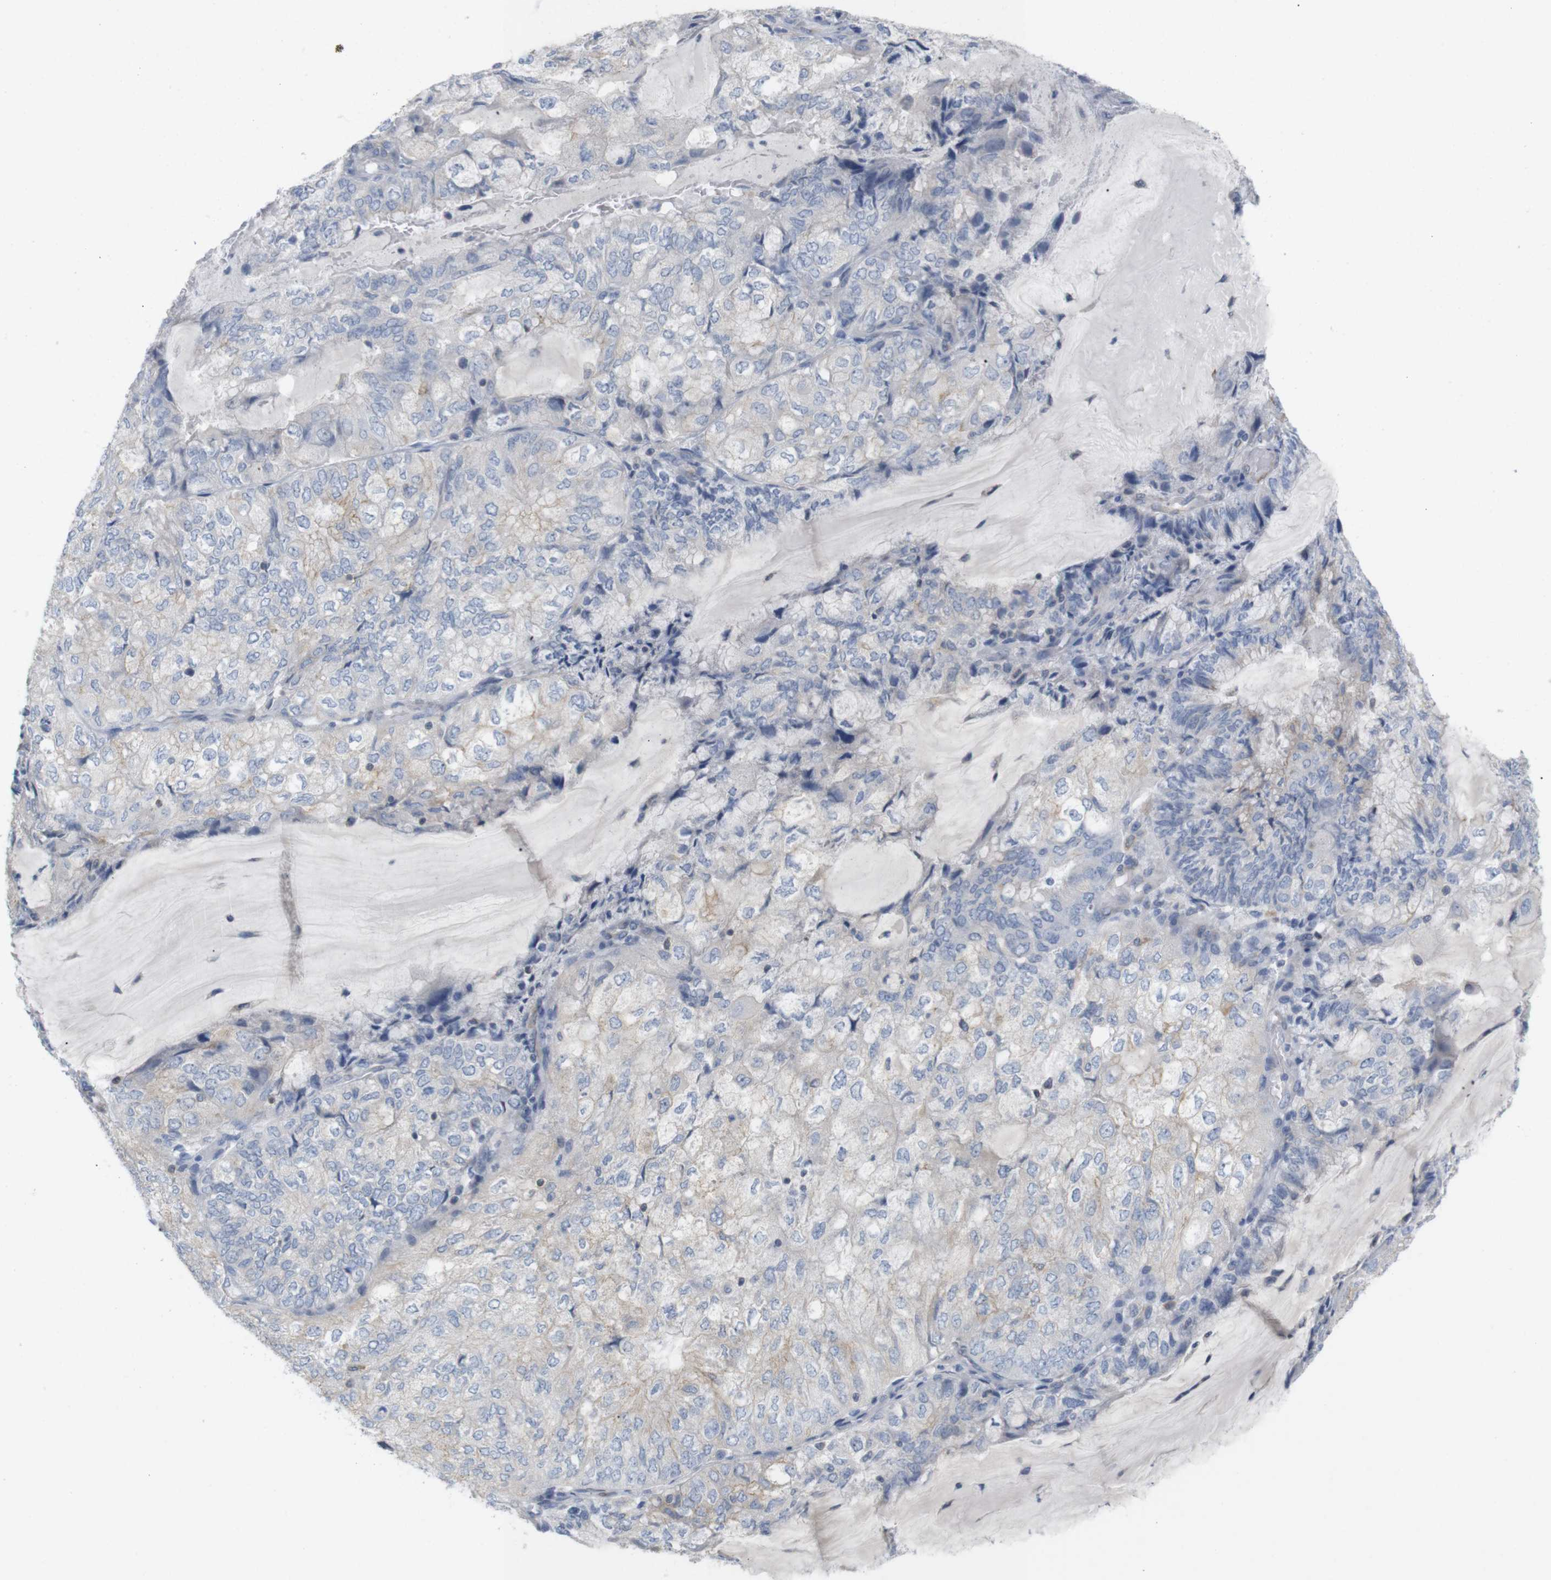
{"staining": {"intensity": "weak", "quantity": "<25%", "location": "cytoplasmic/membranous"}, "tissue": "endometrial cancer", "cell_type": "Tumor cells", "image_type": "cancer", "snomed": [{"axis": "morphology", "description": "Adenocarcinoma, NOS"}, {"axis": "topography", "description": "Endometrium"}], "caption": "Endometrial cancer (adenocarcinoma) stained for a protein using IHC exhibits no staining tumor cells.", "gene": "ITPR1", "patient": {"sex": "female", "age": 81}}